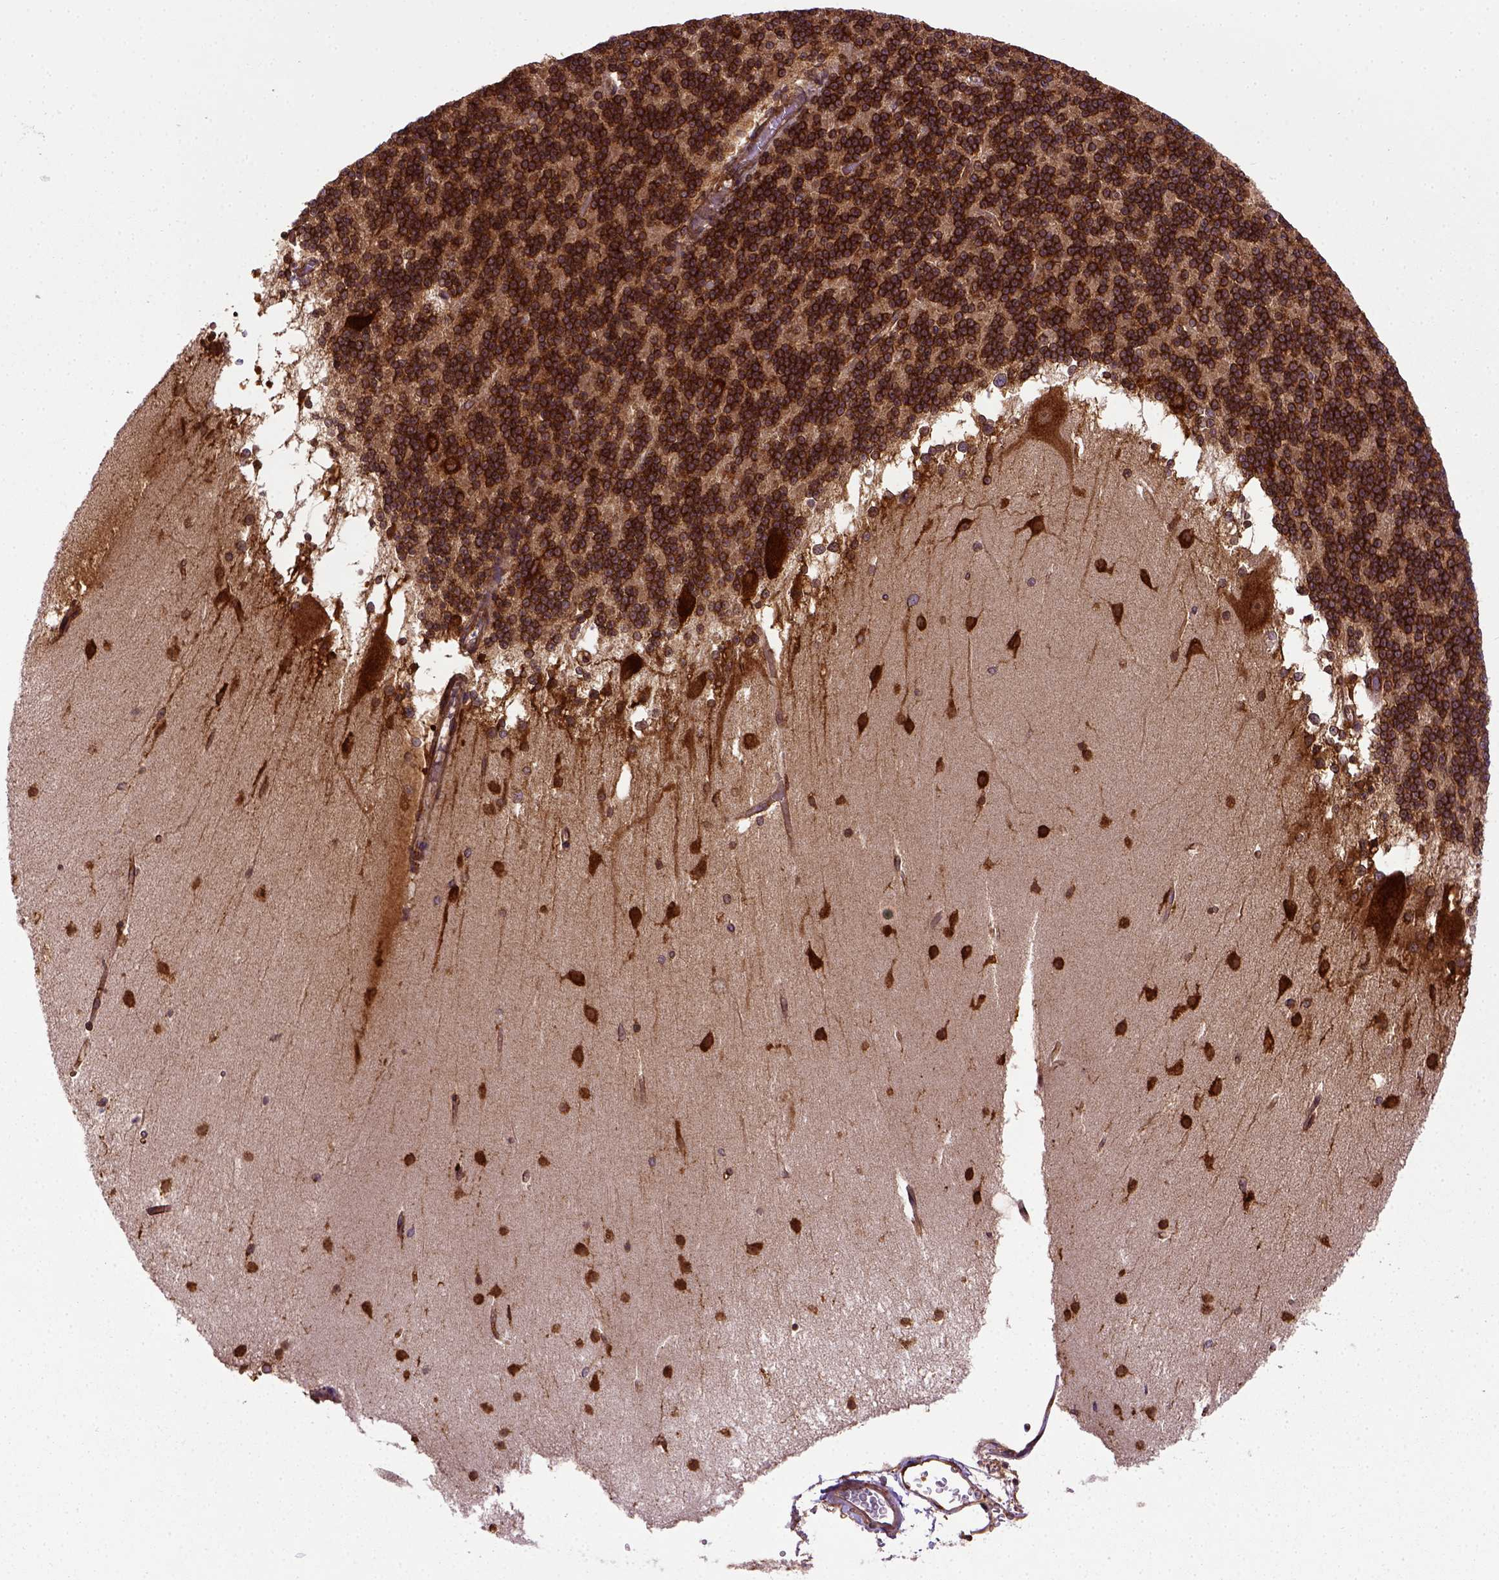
{"staining": {"intensity": "strong", "quantity": ">75%", "location": "cytoplasmic/membranous"}, "tissue": "cerebellum", "cell_type": "Cells in granular layer", "image_type": "normal", "snomed": [{"axis": "morphology", "description": "Normal tissue, NOS"}, {"axis": "topography", "description": "Cerebellum"}], "caption": "Immunohistochemical staining of normal human cerebellum shows >75% levels of strong cytoplasmic/membranous protein expression in about >75% of cells in granular layer.", "gene": "CAPRIN1", "patient": {"sex": "female", "age": 19}}